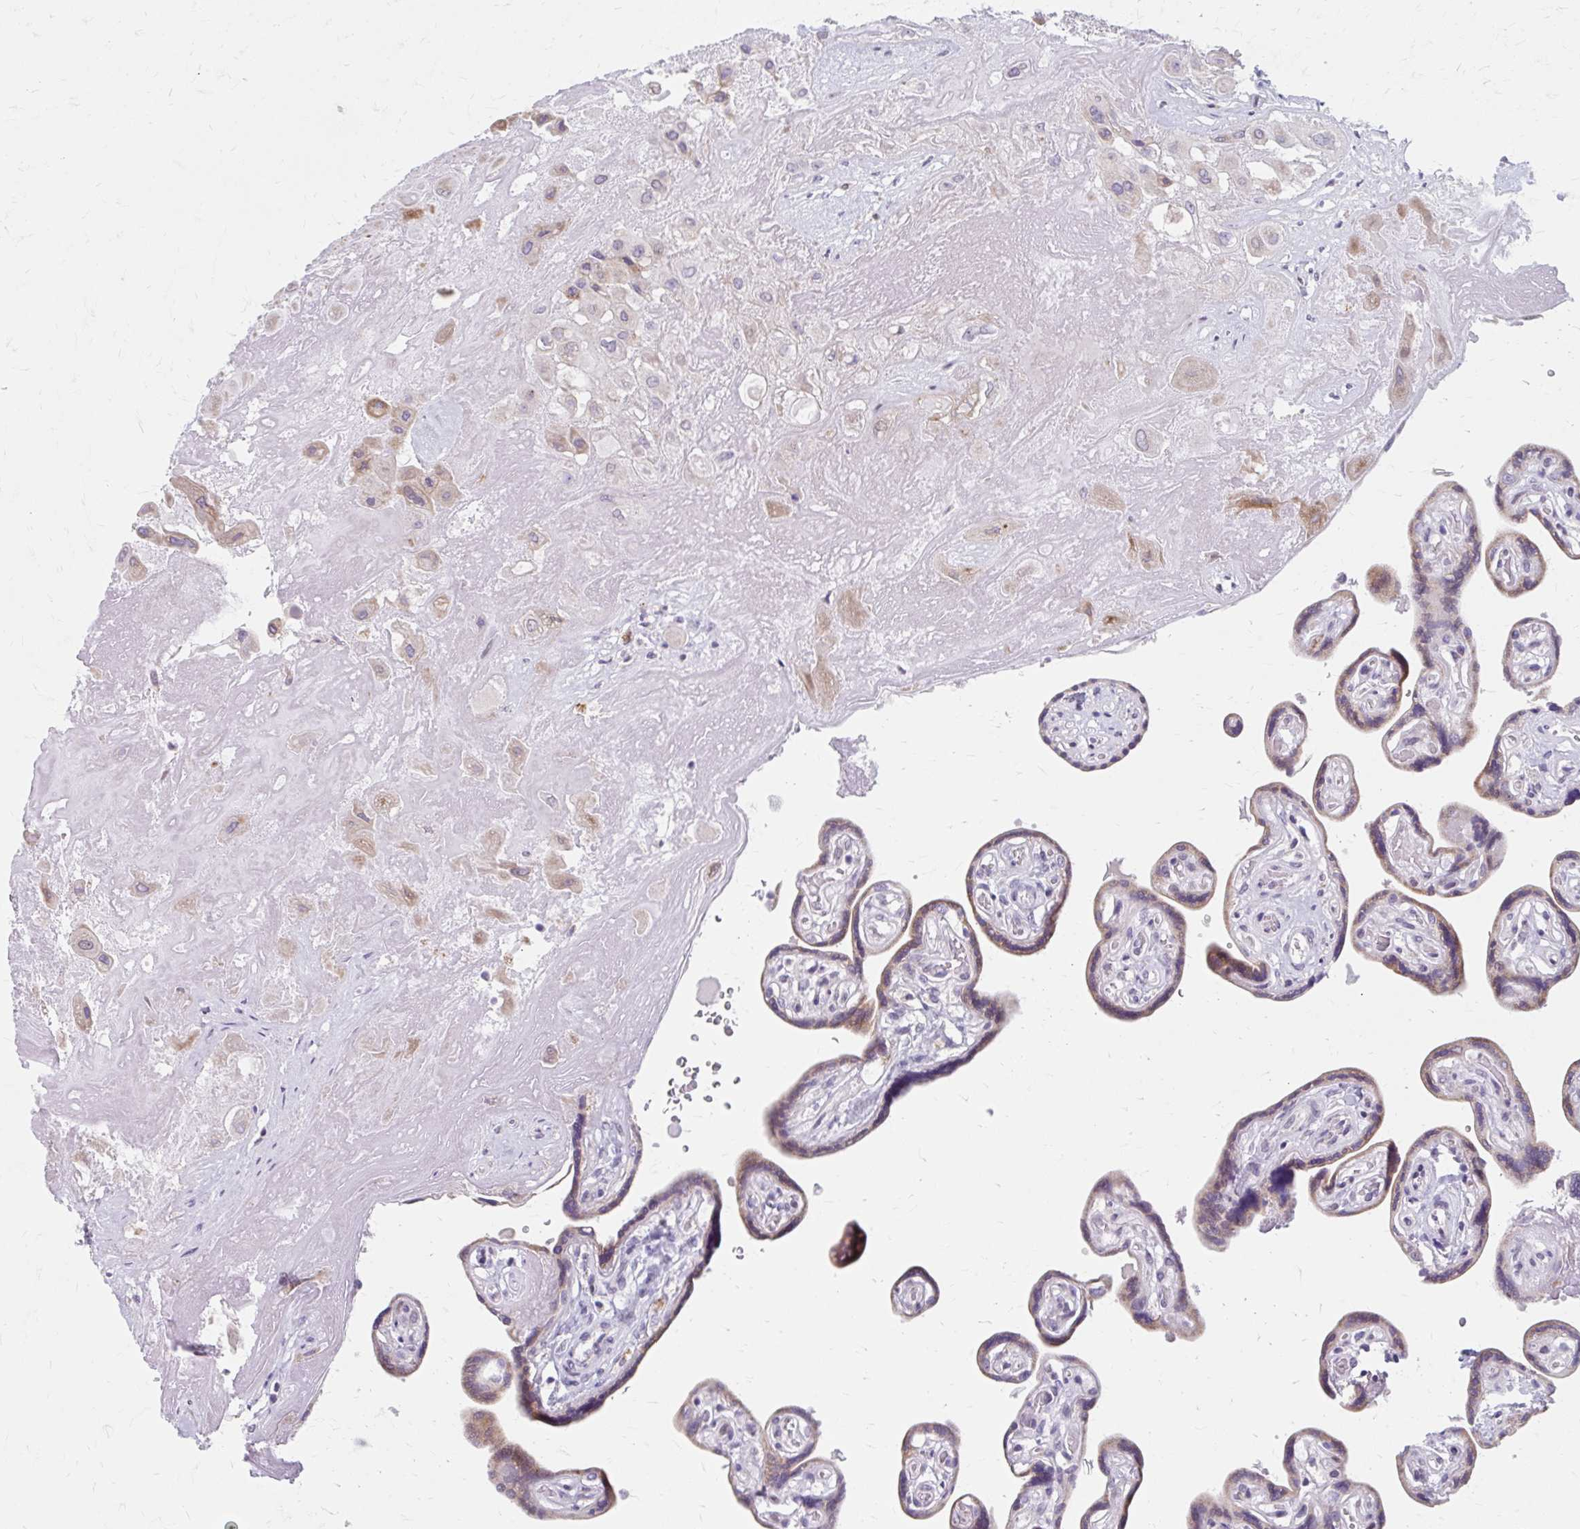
{"staining": {"intensity": "weak", "quantity": "25%-75%", "location": "cytoplasmic/membranous"}, "tissue": "placenta", "cell_type": "Decidual cells", "image_type": "normal", "snomed": [{"axis": "morphology", "description": "Normal tissue, NOS"}, {"axis": "topography", "description": "Placenta"}], "caption": "Immunohistochemistry of normal human placenta reveals low levels of weak cytoplasmic/membranous staining in approximately 25%-75% of decidual cells.", "gene": "BEAN1", "patient": {"sex": "female", "age": 32}}